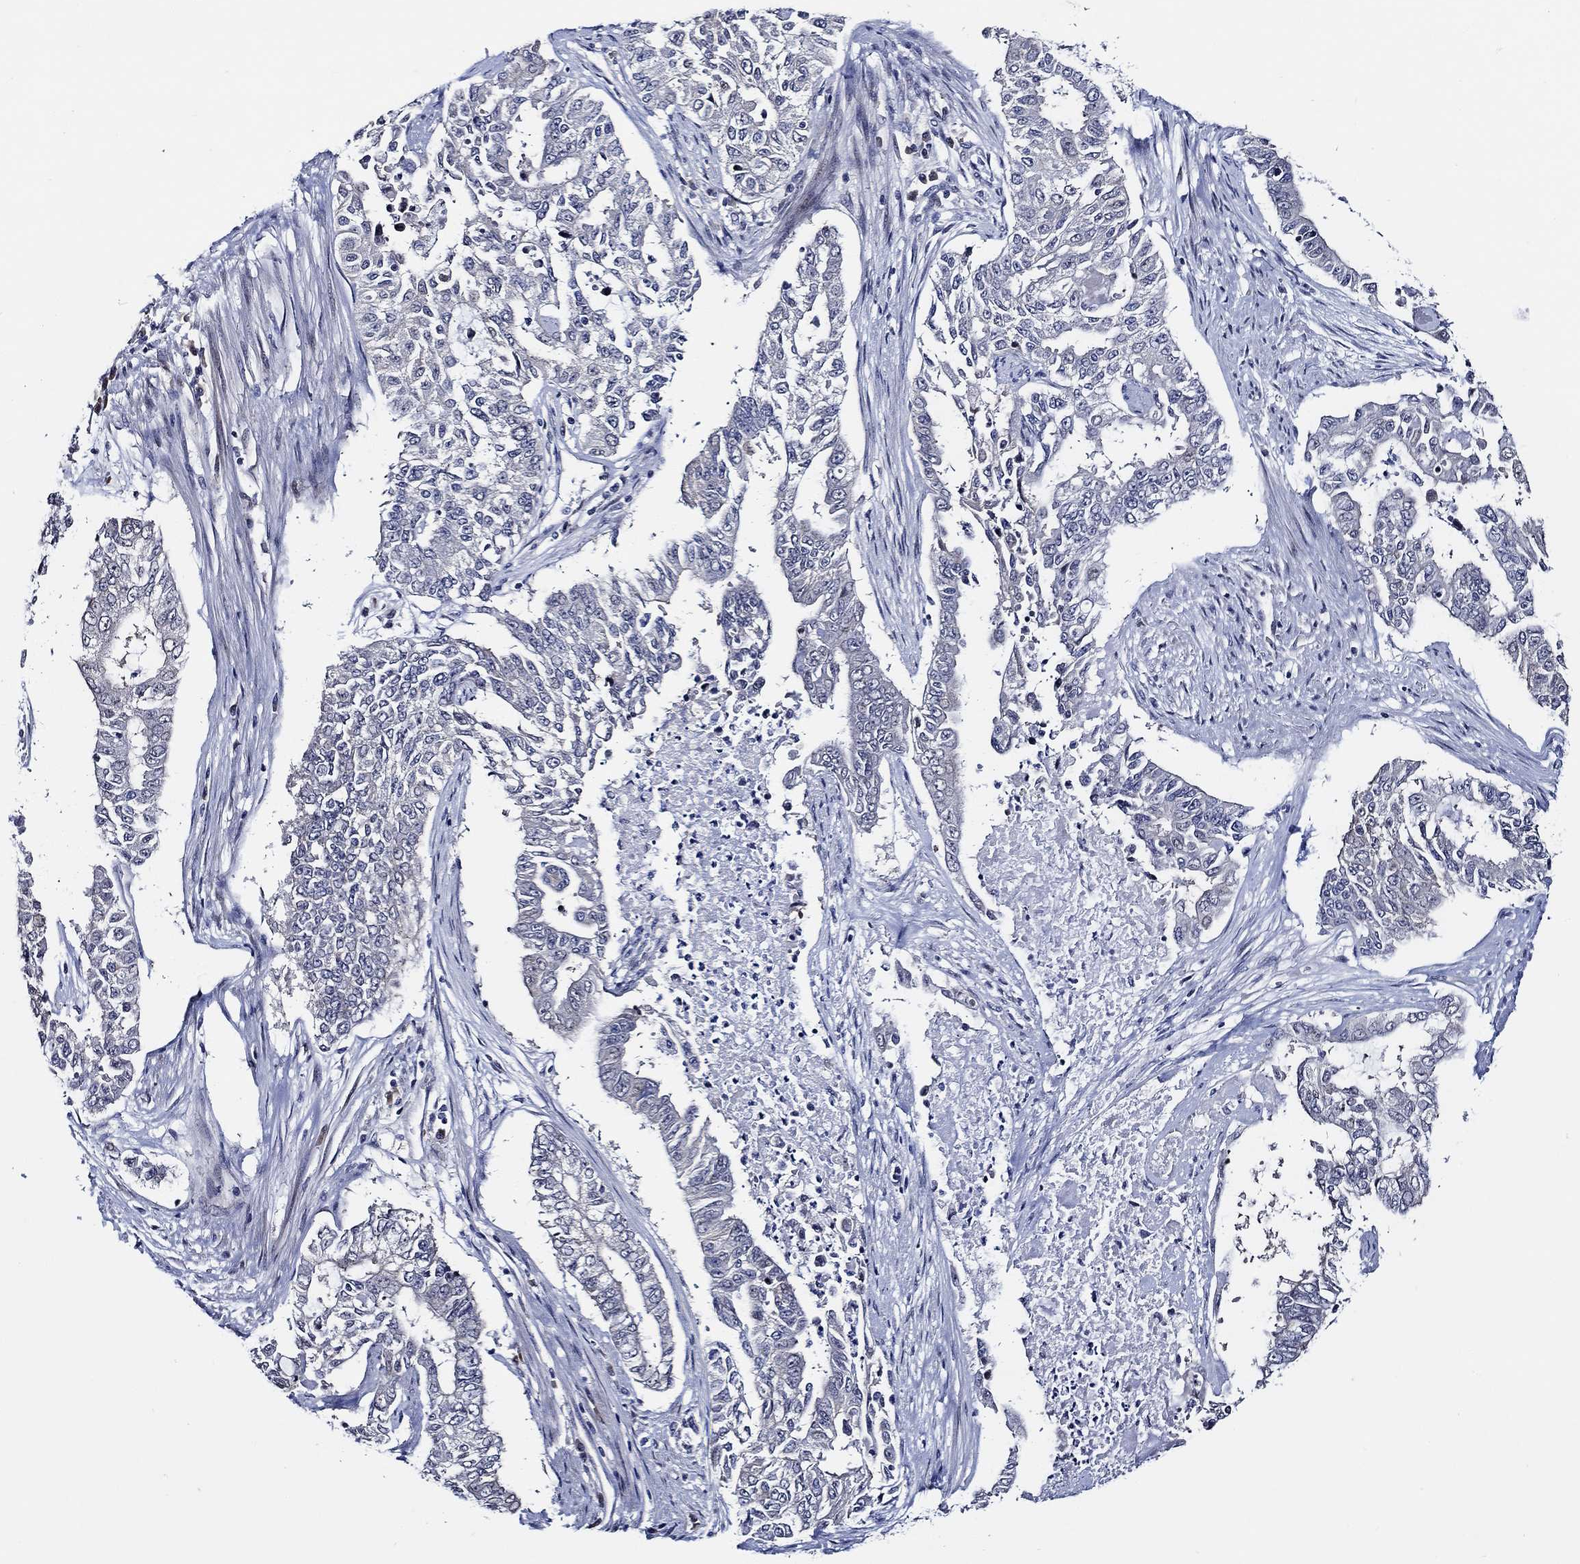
{"staining": {"intensity": "negative", "quantity": "none", "location": "none"}, "tissue": "endometrial cancer", "cell_type": "Tumor cells", "image_type": "cancer", "snomed": [{"axis": "morphology", "description": "Adenocarcinoma, NOS"}, {"axis": "topography", "description": "Uterus"}], "caption": "An image of human endometrial cancer (adenocarcinoma) is negative for staining in tumor cells. (DAB (3,3'-diaminobenzidine) immunohistochemistry, high magnification).", "gene": "C8orf48", "patient": {"sex": "female", "age": 59}}